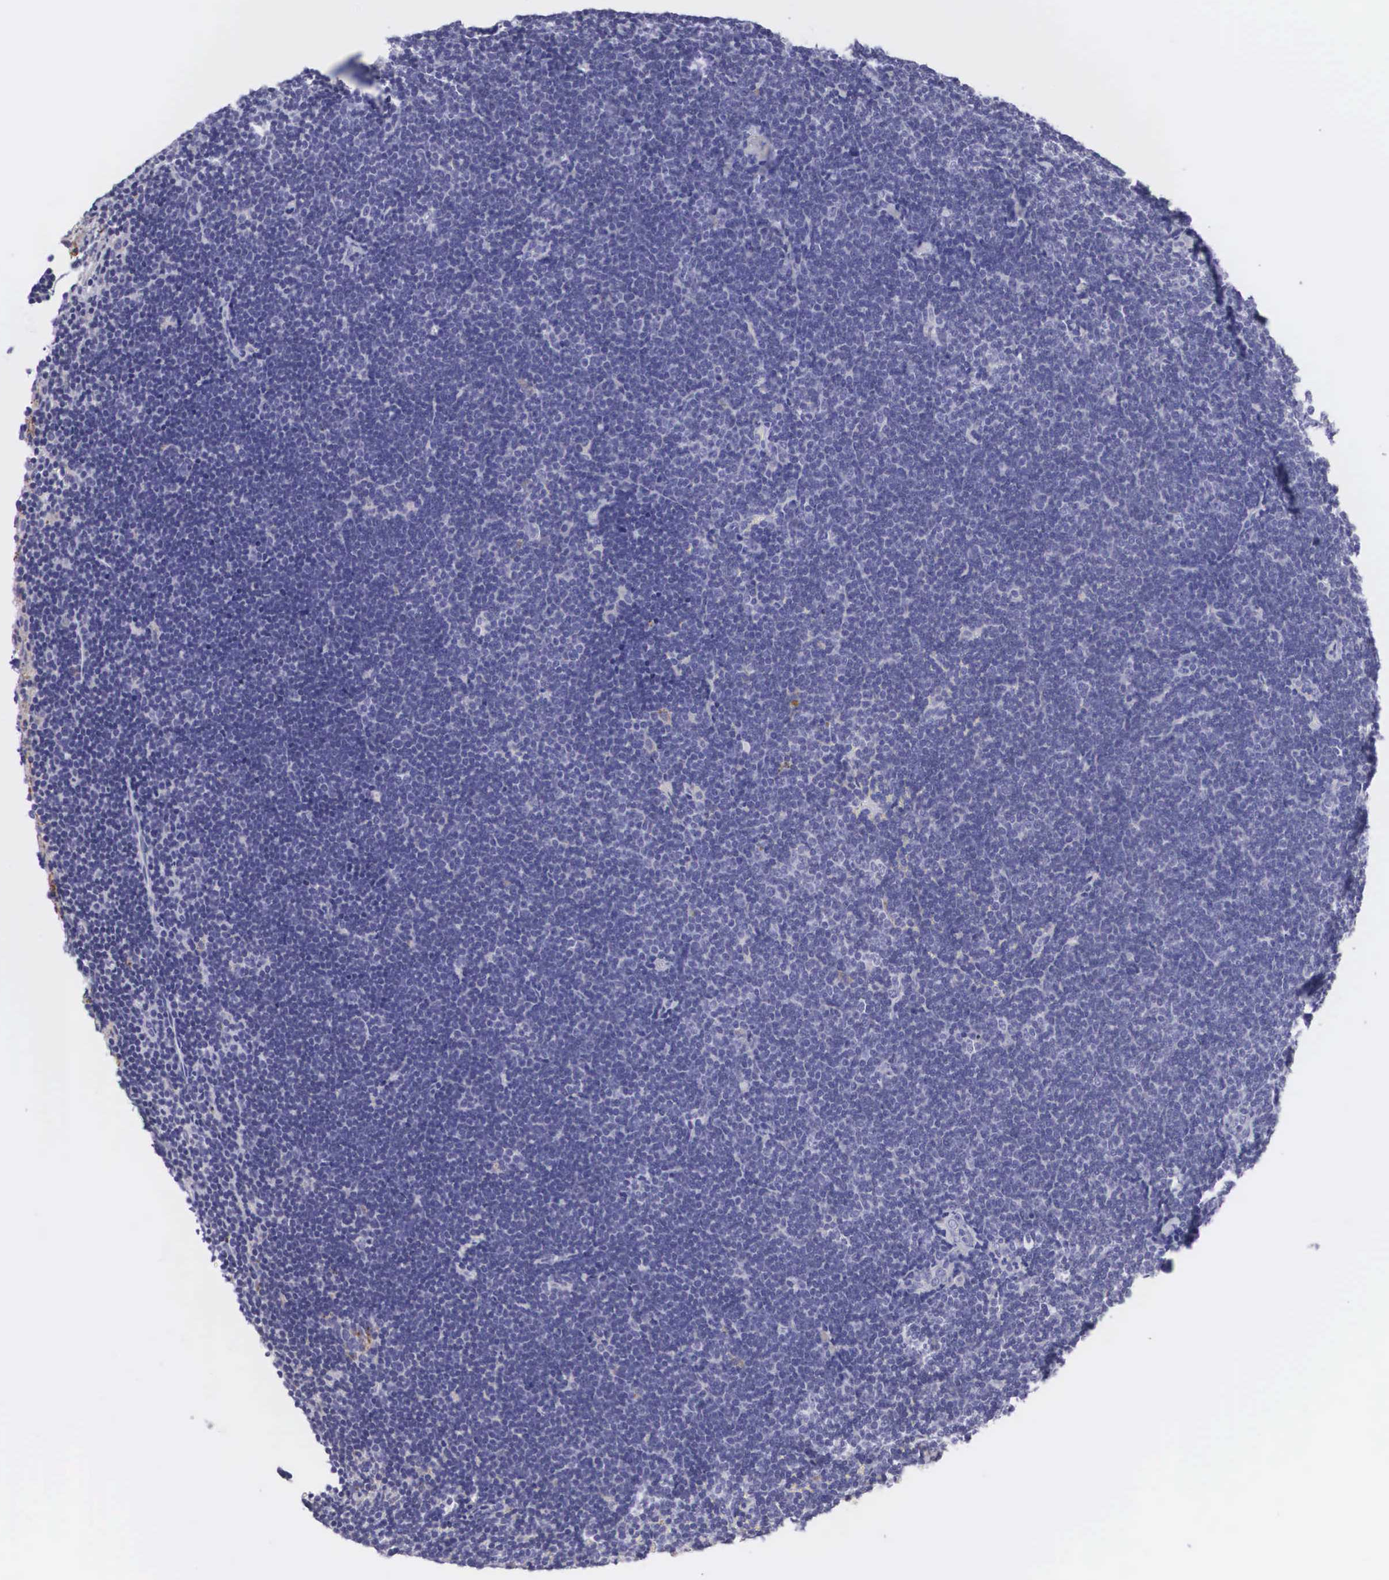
{"staining": {"intensity": "negative", "quantity": "none", "location": "none"}, "tissue": "lymphoma", "cell_type": "Tumor cells", "image_type": "cancer", "snomed": [{"axis": "morphology", "description": "Malignant lymphoma, non-Hodgkin's type, Low grade"}, {"axis": "topography", "description": "Lymph node"}], "caption": "Immunohistochemical staining of human low-grade malignant lymphoma, non-Hodgkin's type demonstrates no significant positivity in tumor cells.", "gene": "CLU", "patient": {"sex": "female", "age": 51}}